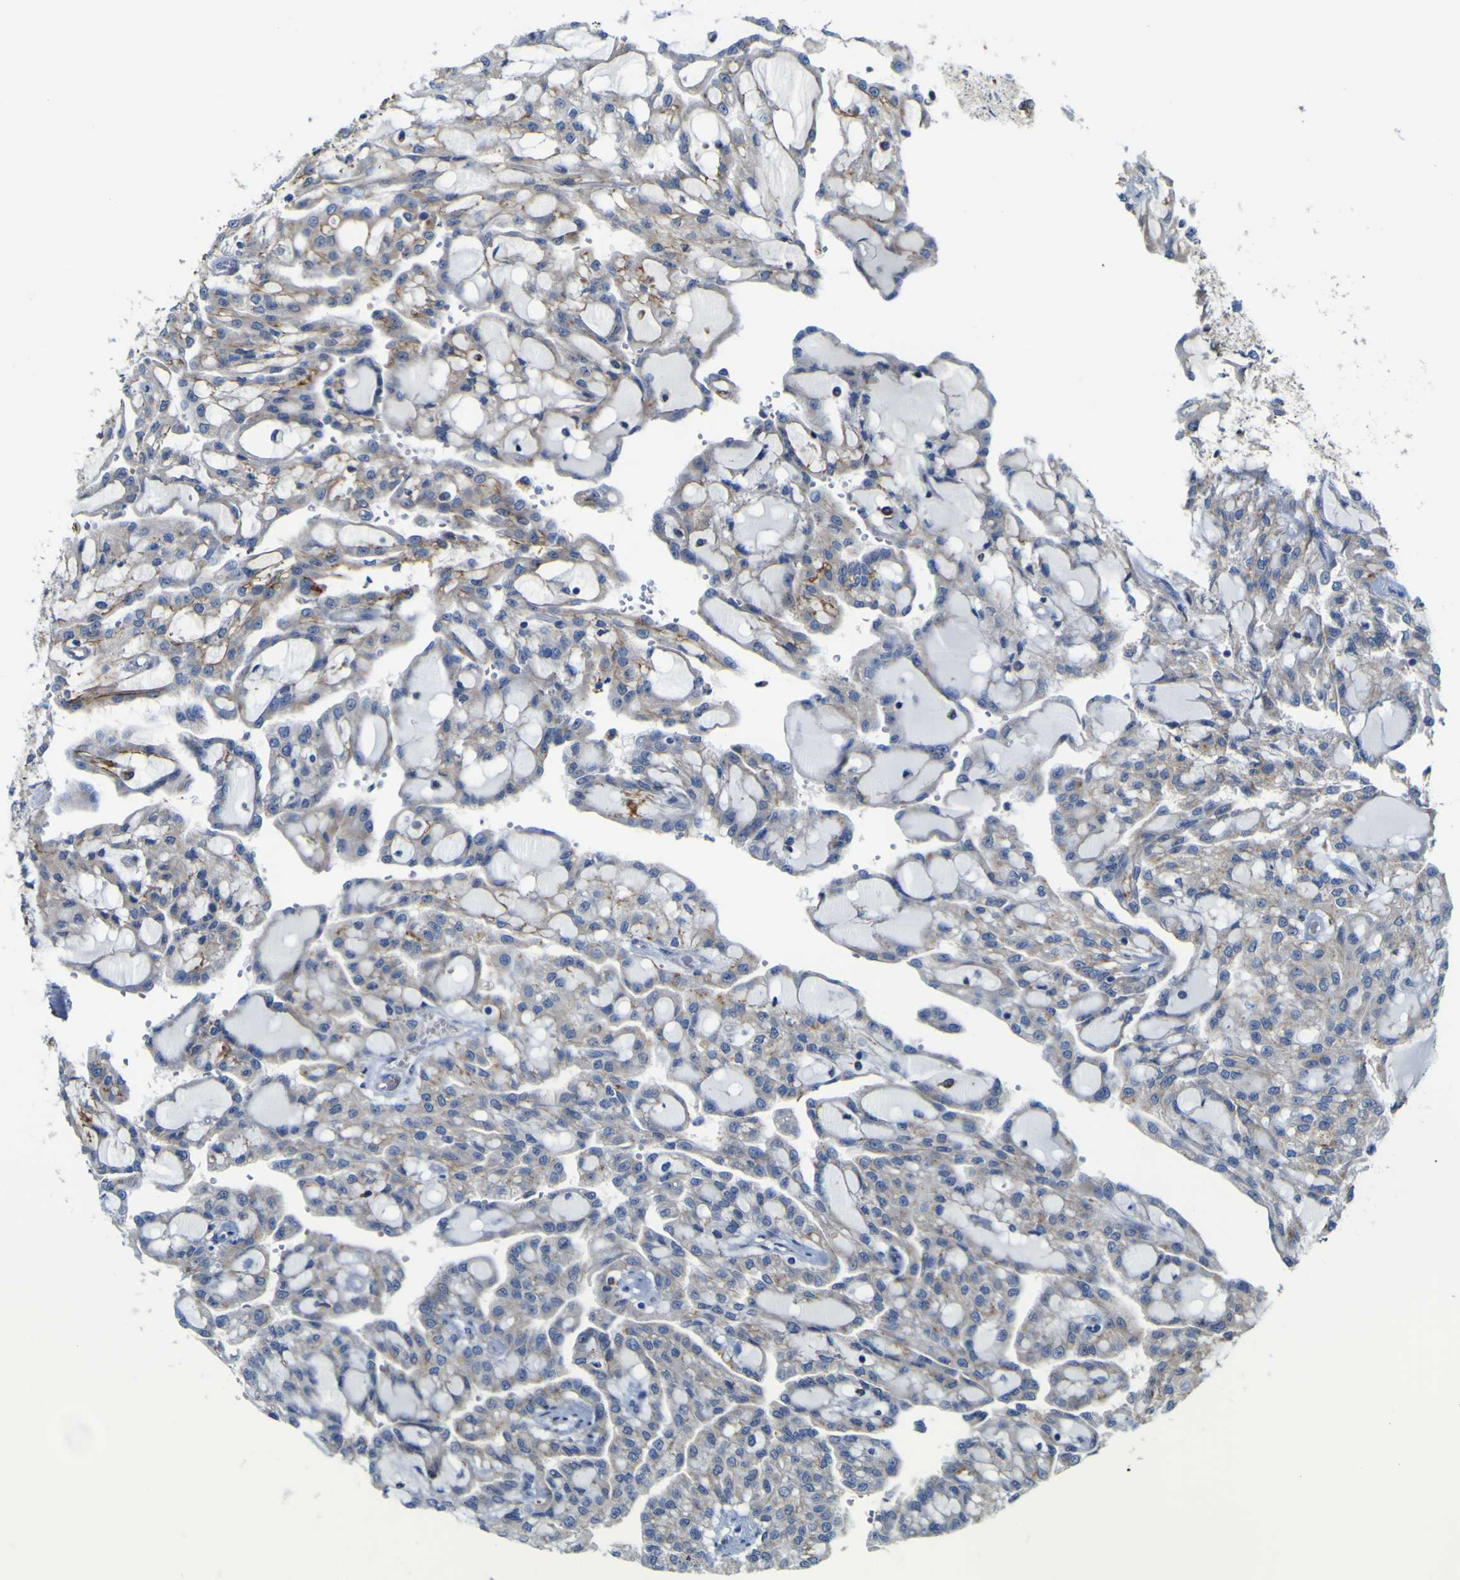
{"staining": {"intensity": "negative", "quantity": "none", "location": "none"}, "tissue": "renal cancer", "cell_type": "Tumor cells", "image_type": "cancer", "snomed": [{"axis": "morphology", "description": "Adenocarcinoma, NOS"}, {"axis": "topography", "description": "Kidney"}], "caption": "This is an immunohistochemistry (IHC) image of renal cancer (adenocarcinoma). There is no staining in tumor cells.", "gene": "PTPRF", "patient": {"sex": "male", "age": 63}}